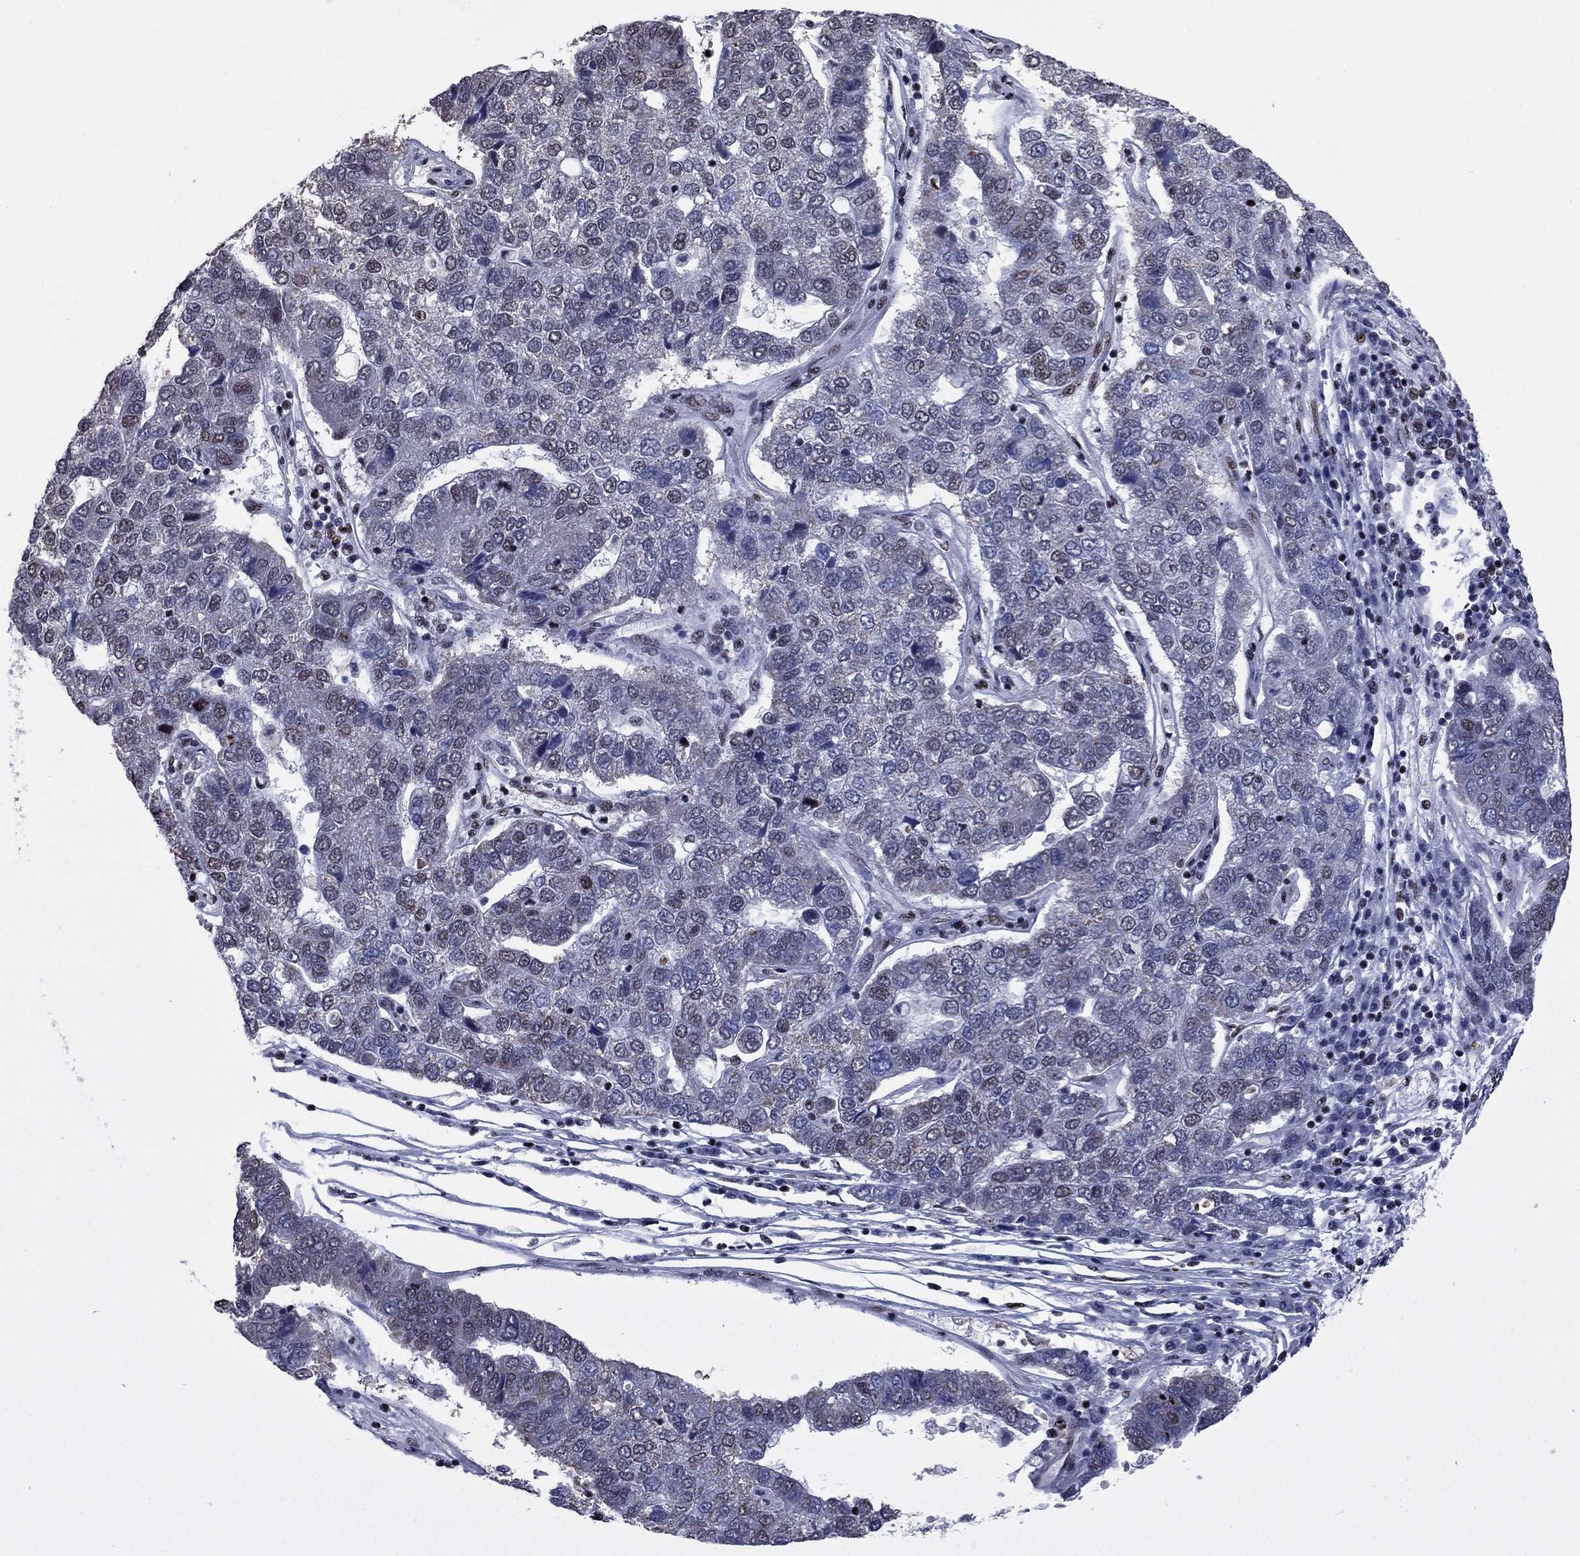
{"staining": {"intensity": "weak", "quantity": "<25%", "location": "nuclear"}, "tissue": "pancreatic cancer", "cell_type": "Tumor cells", "image_type": "cancer", "snomed": [{"axis": "morphology", "description": "Adenocarcinoma, NOS"}, {"axis": "topography", "description": "Pancreas"}], "caption": "DAB immunohistochemical staining of human pancreatic cancer (adenocarcinoma) shows no significant positivity in tumor cells. The staining was performed using DAB to visualize the protein expression in brown, while the nuclei were stained in blue with hematoxylin (Magnification: 20x).", "gene": "N4BP2", "patient": {"sex": "female", "age": 61}}